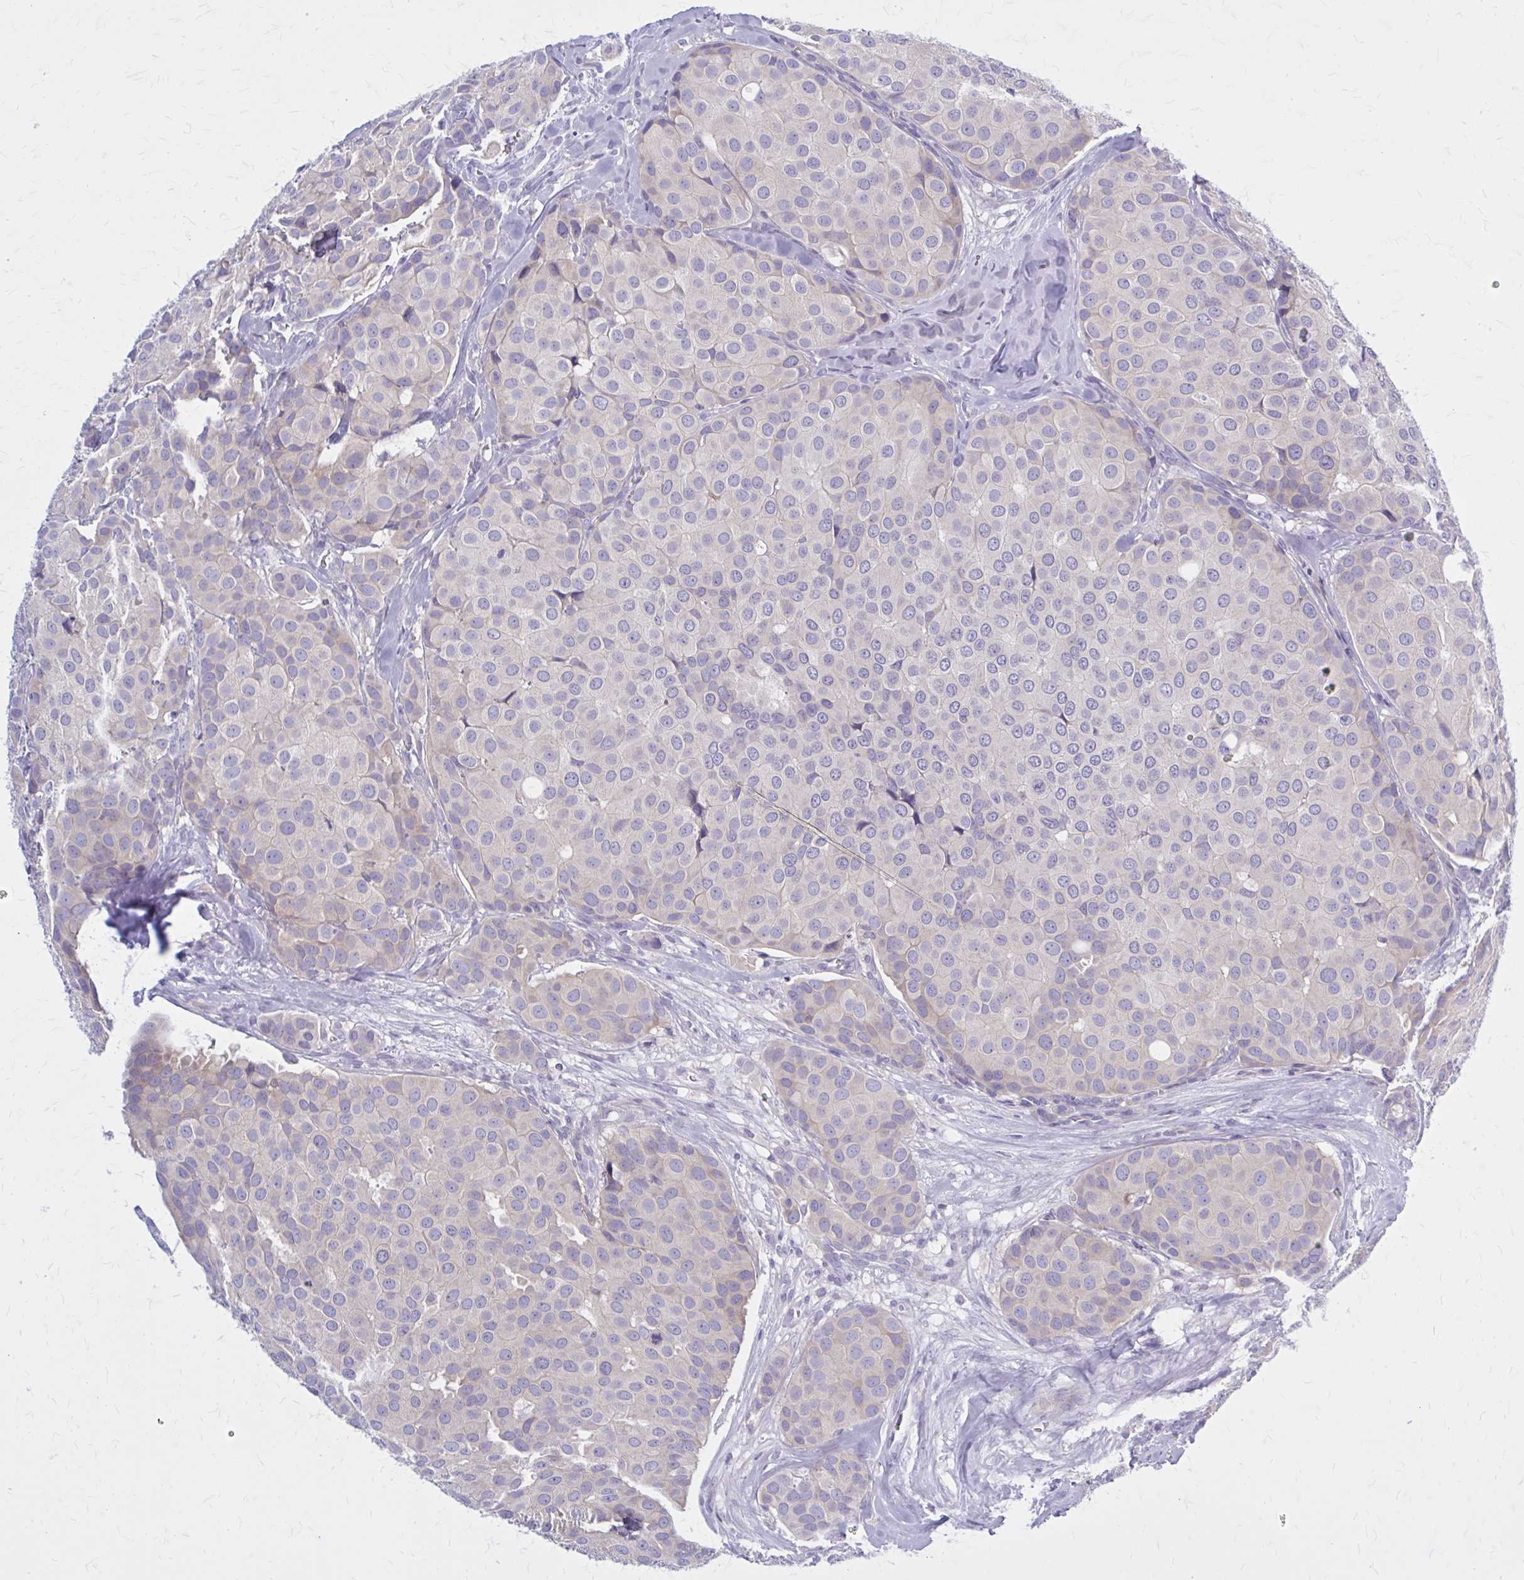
{"staining": {"intensity": "negative", "quantity": "none", "location": "none"}, "tissue": "breast cancer", "cell_type": "Tumor cells", "image_type": "cancer", "snomed": [{"axis": "morphology", "description": "Duct carcinoma"}, {"axis": "topography", "description": "Breast"}], "caption": "Tumor cells are negative for protein expression in human invasive ductal carcinoma (breast). (Immunohistochemistry, brightfield microscopy, high magnification).", "gene": "PITPNM1", "patient": {"sex": "female", "age": 70}}